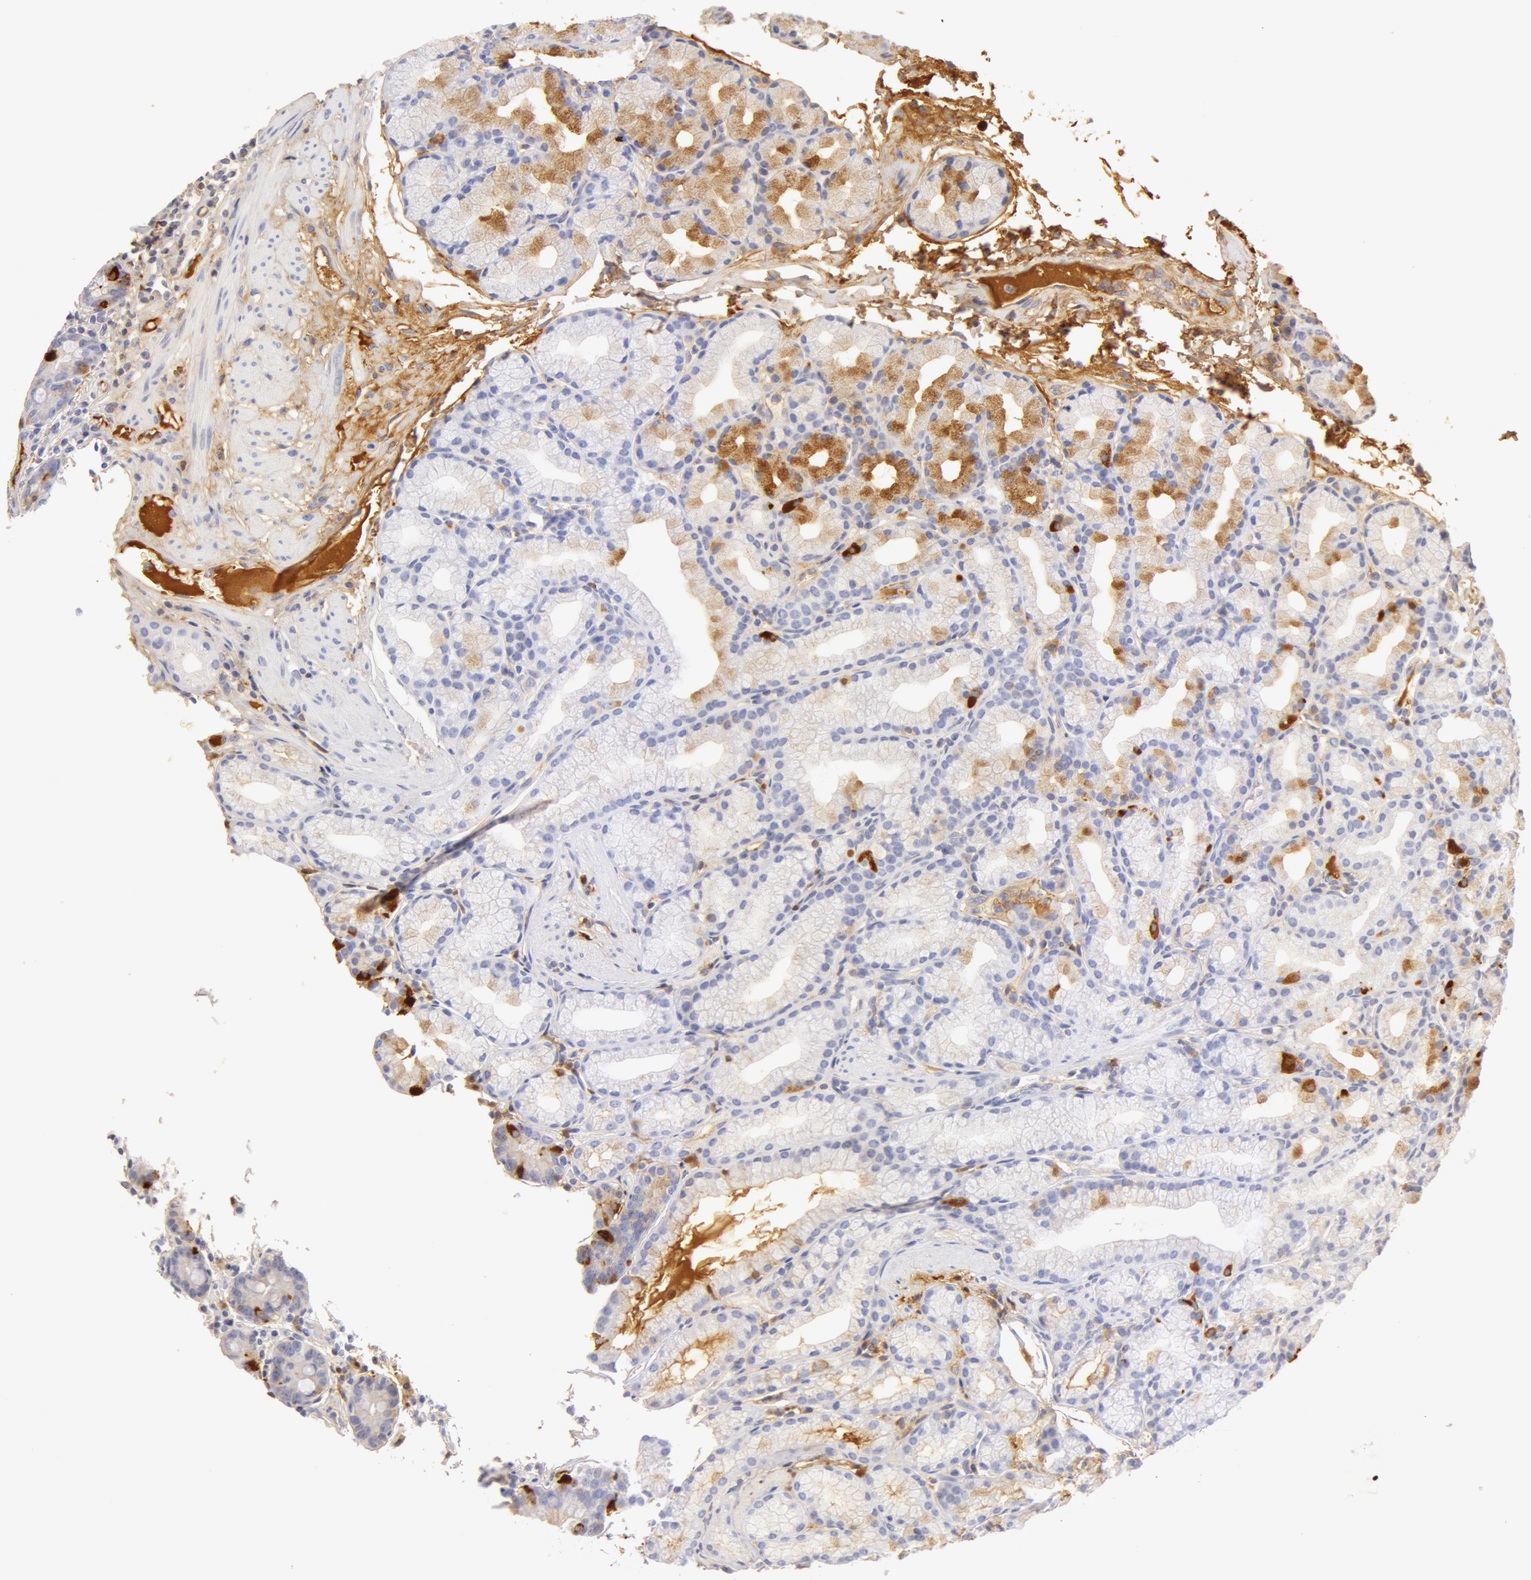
{"staining": {"intensity": "strong", "quantity": "<25%", "location": "cytoplasmic/membranous"}, "tissue": "duodenum", "cell_type": "Glandular cells", "image_type": "normal", "snomed": [{"axis": "morphology", "description": "Normal tissue, NOS"}, {"axis": "topography", "description": "Duodenum"}], "caption": "This photomicrograph demonstrates immunohistochemistry staining of normal duodenum, with medium strong cytoplasmic/membranous positivity in about <25% of glandular cells.", "gene": "GC", "patient": {"sex": "female", "age": 48}}